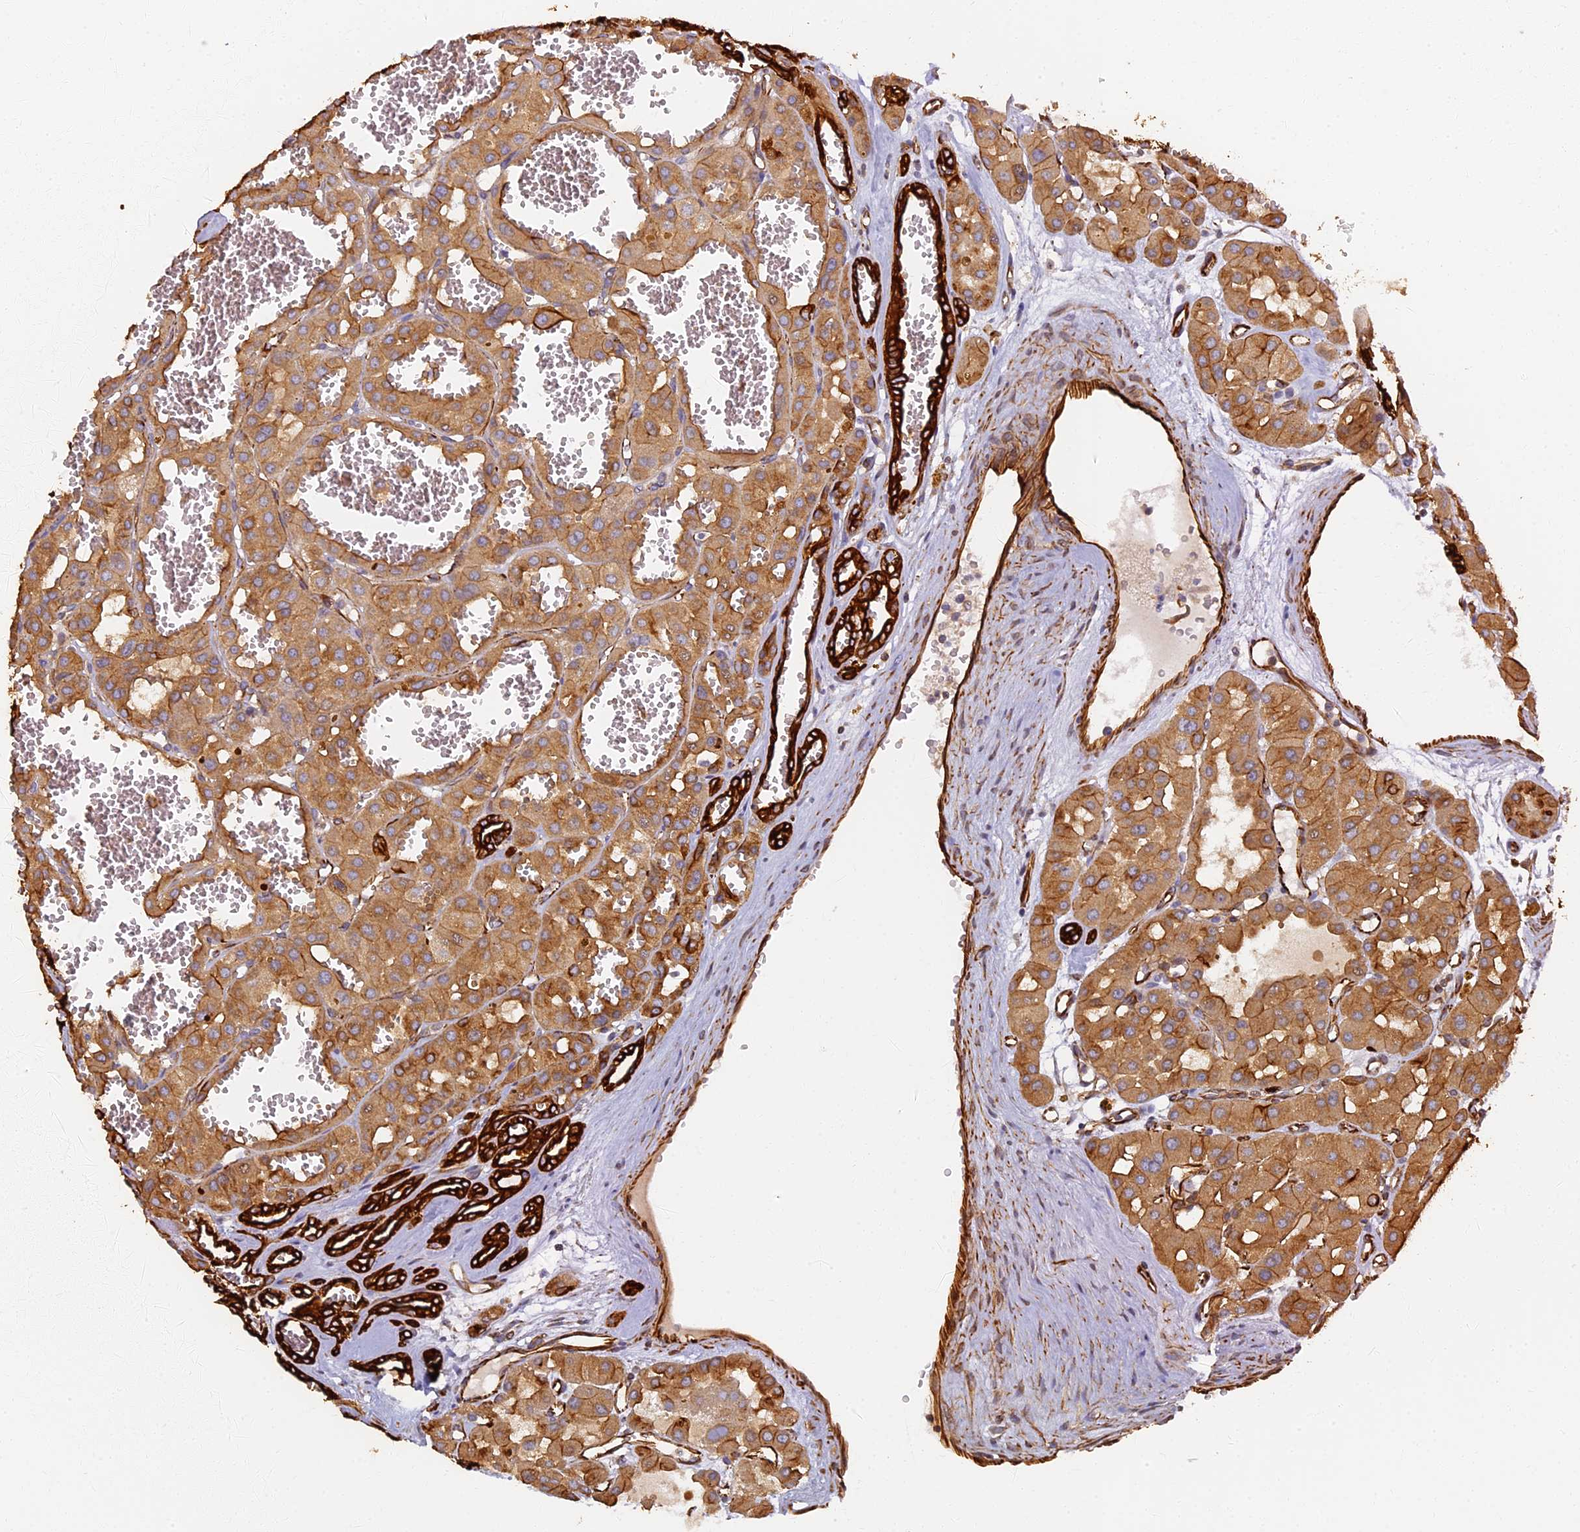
{"staining": {"intensity": "moderate", "quantity": ">75%", "location": "cytoplasmic/membranous"}, "tissue": "renal cancer", "cell_type": "Tumor cells", "image_type": "cancer", "snomed": [{"axis": "morphology", "description": "Carcinoma, NOS"}, {"axis": "topography", "description": "Kidney"}], "caption": "Immunohistochemistry (IHC) micrograph of neoplastic tissue: carcinoma (renal) stained using immunohistochemistry shows medium levels of moderate protein expression localized specifically in the cytoplasmic/membranous of tumor cells, appearing as a cytoplasmic/membranous brown color.", "gene": "LRRC57", "patient": {"sex": "female", "age": 75}}